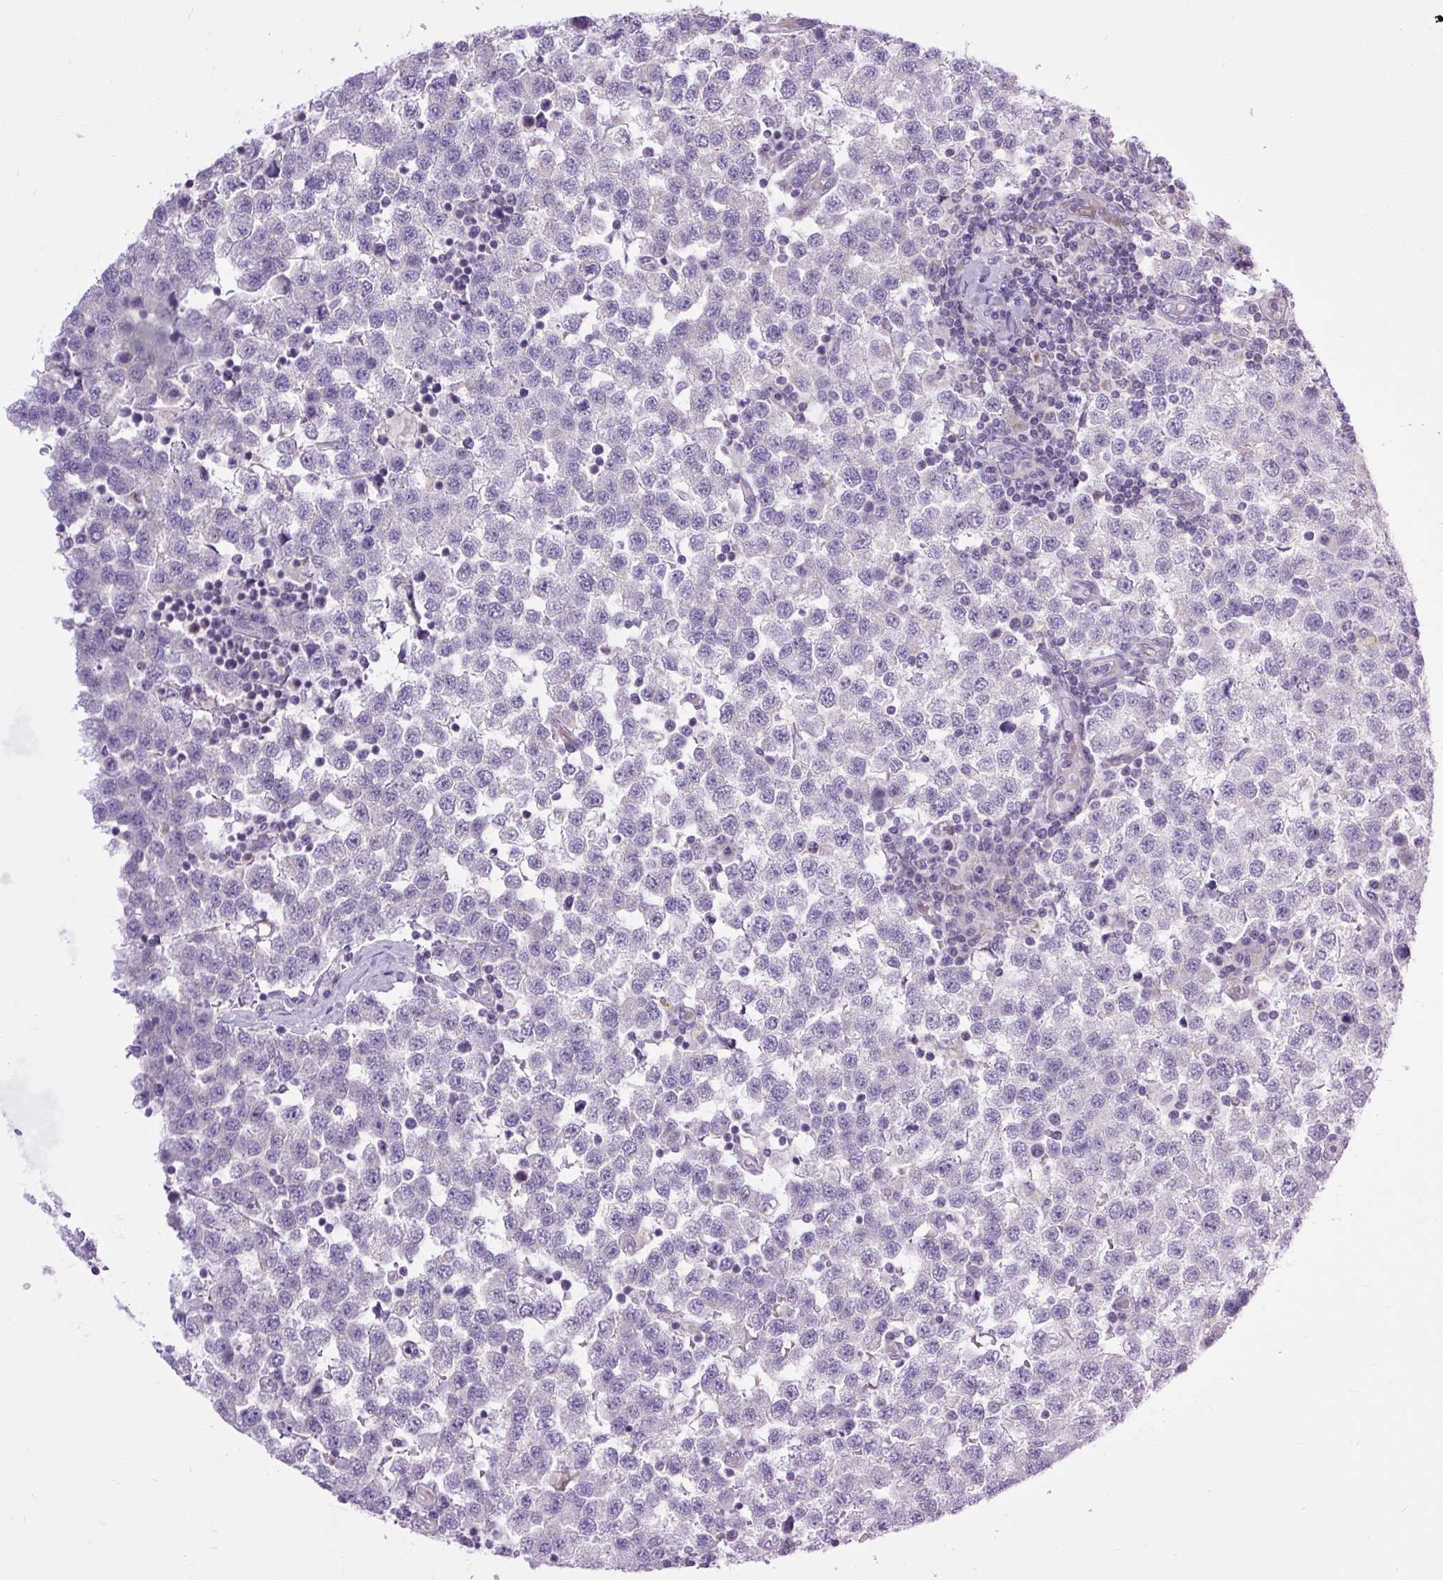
{"staining": {"intensity": "negative", "quantity": "none", "location": "none"}, "tissue": "testis cancer", "cell_type": "Tumor cells", "image_type": "cancer", "snomed": [{"axis": "morphology", "description": "Seminoma, NOS"}, {"axis": "topography", "description": "Testis"}], "caption": "This is a photomicrograph of immunohistochemistry staining of testis cancer, which shows no staining in tumor cells. The staining is performed using DAB (3,3'-diaminobenzidine) brown chromogen with nuclei counter-stained in using hematoxylin.", "gene": "RNASE10", "patient": {"sex": "male", "age": 34}}